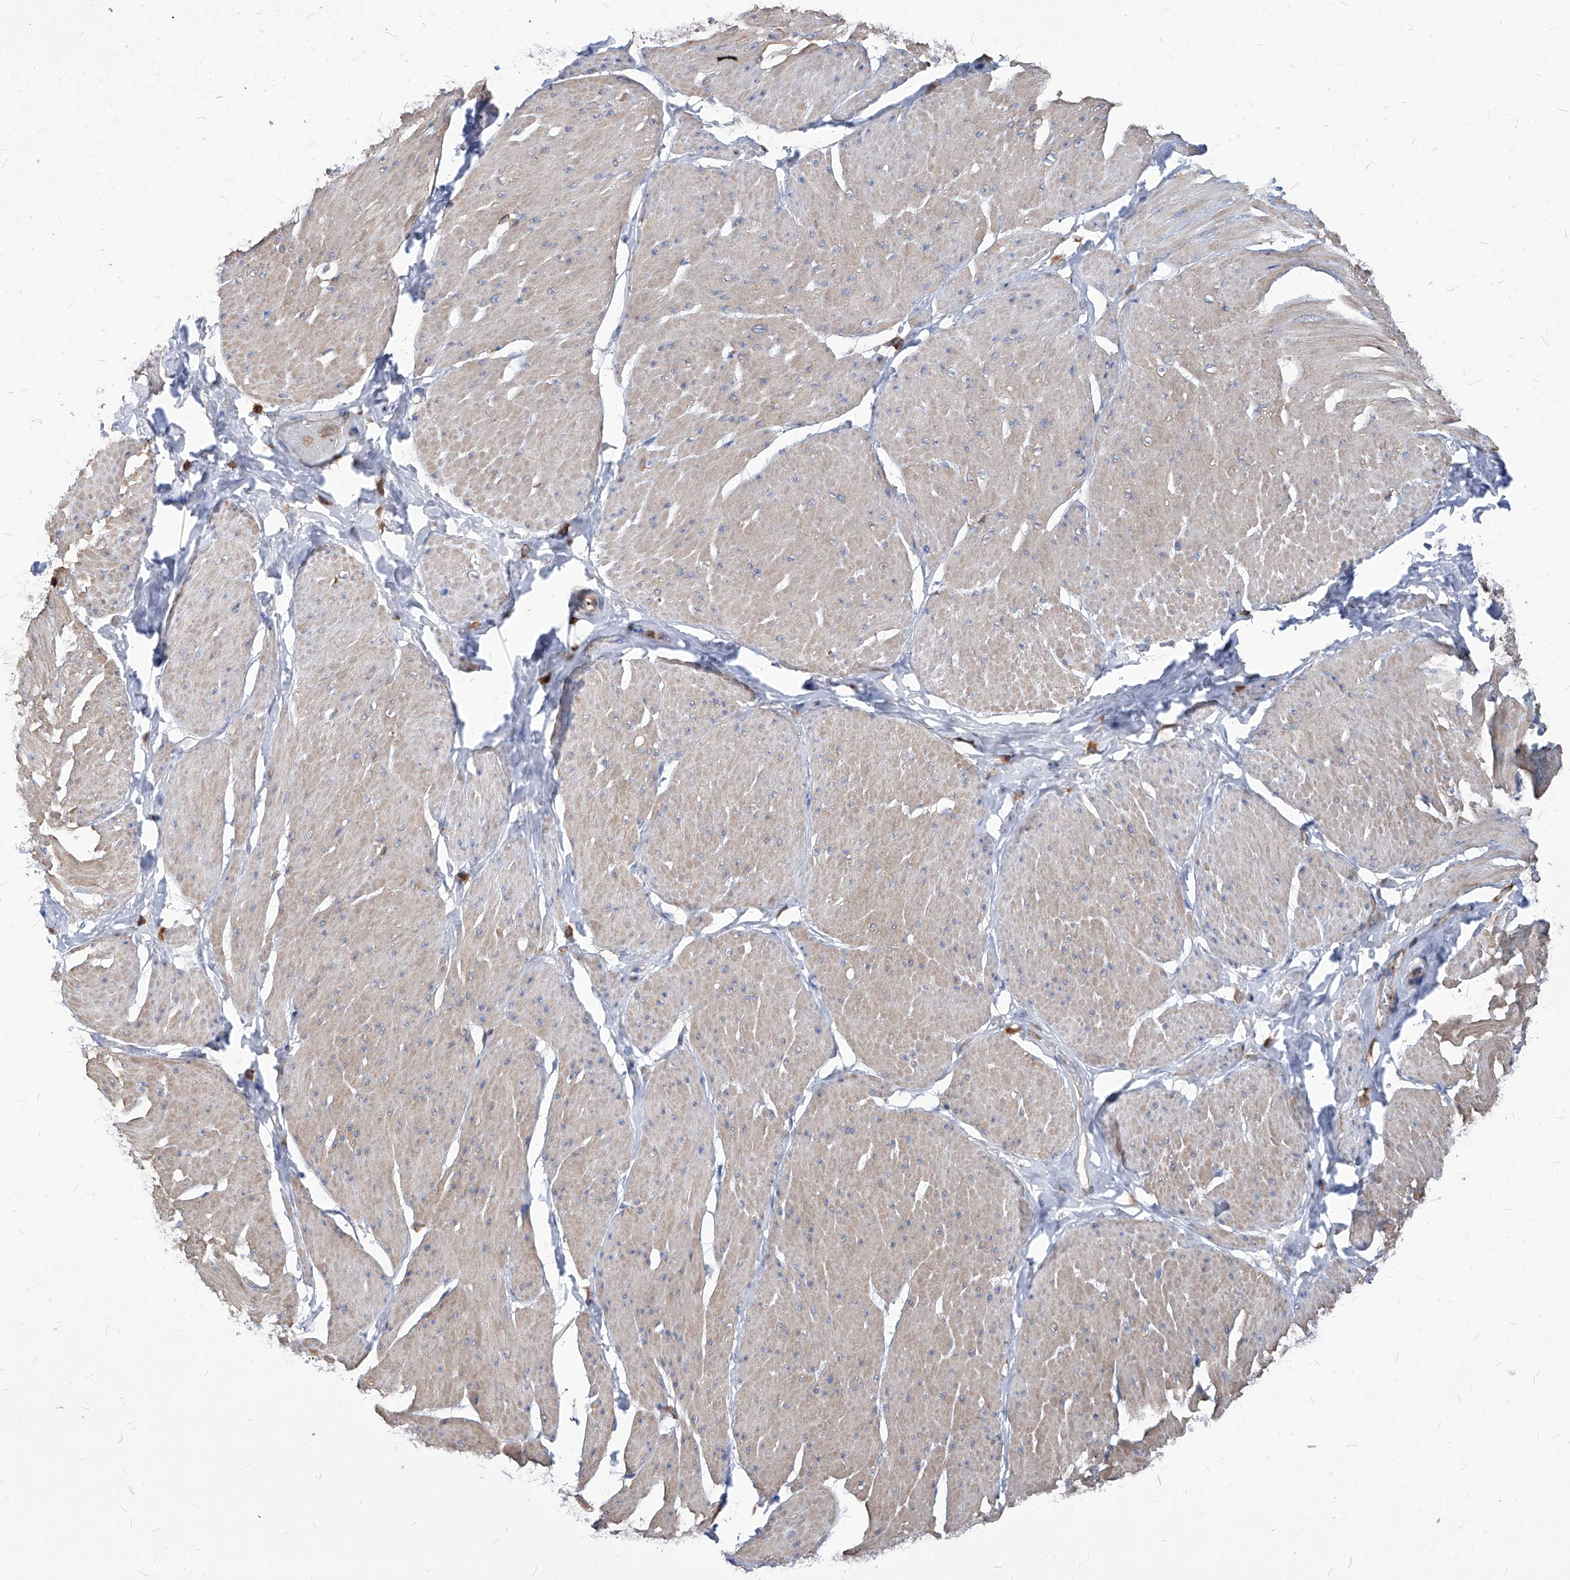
{"staining": {"intensity": "negative", "quantity": "none", "location": "none"}, "tissue": "smooth muscle", "cell_type": "Smooth muscle cells", "image_type": "normal", "snomed": [{"axis": "morphology", "description": "Urothelial carcinoma, High grade"}, {"axis": "topography", "description": "Urinary bladder"}], "caption": "Immunohistochemical staining of unremarkable smooth muscle displays no significant positivity in smooth muscle cells.", "gene": "ABRACL", "patient": {"sex": "male", "age": 46}}